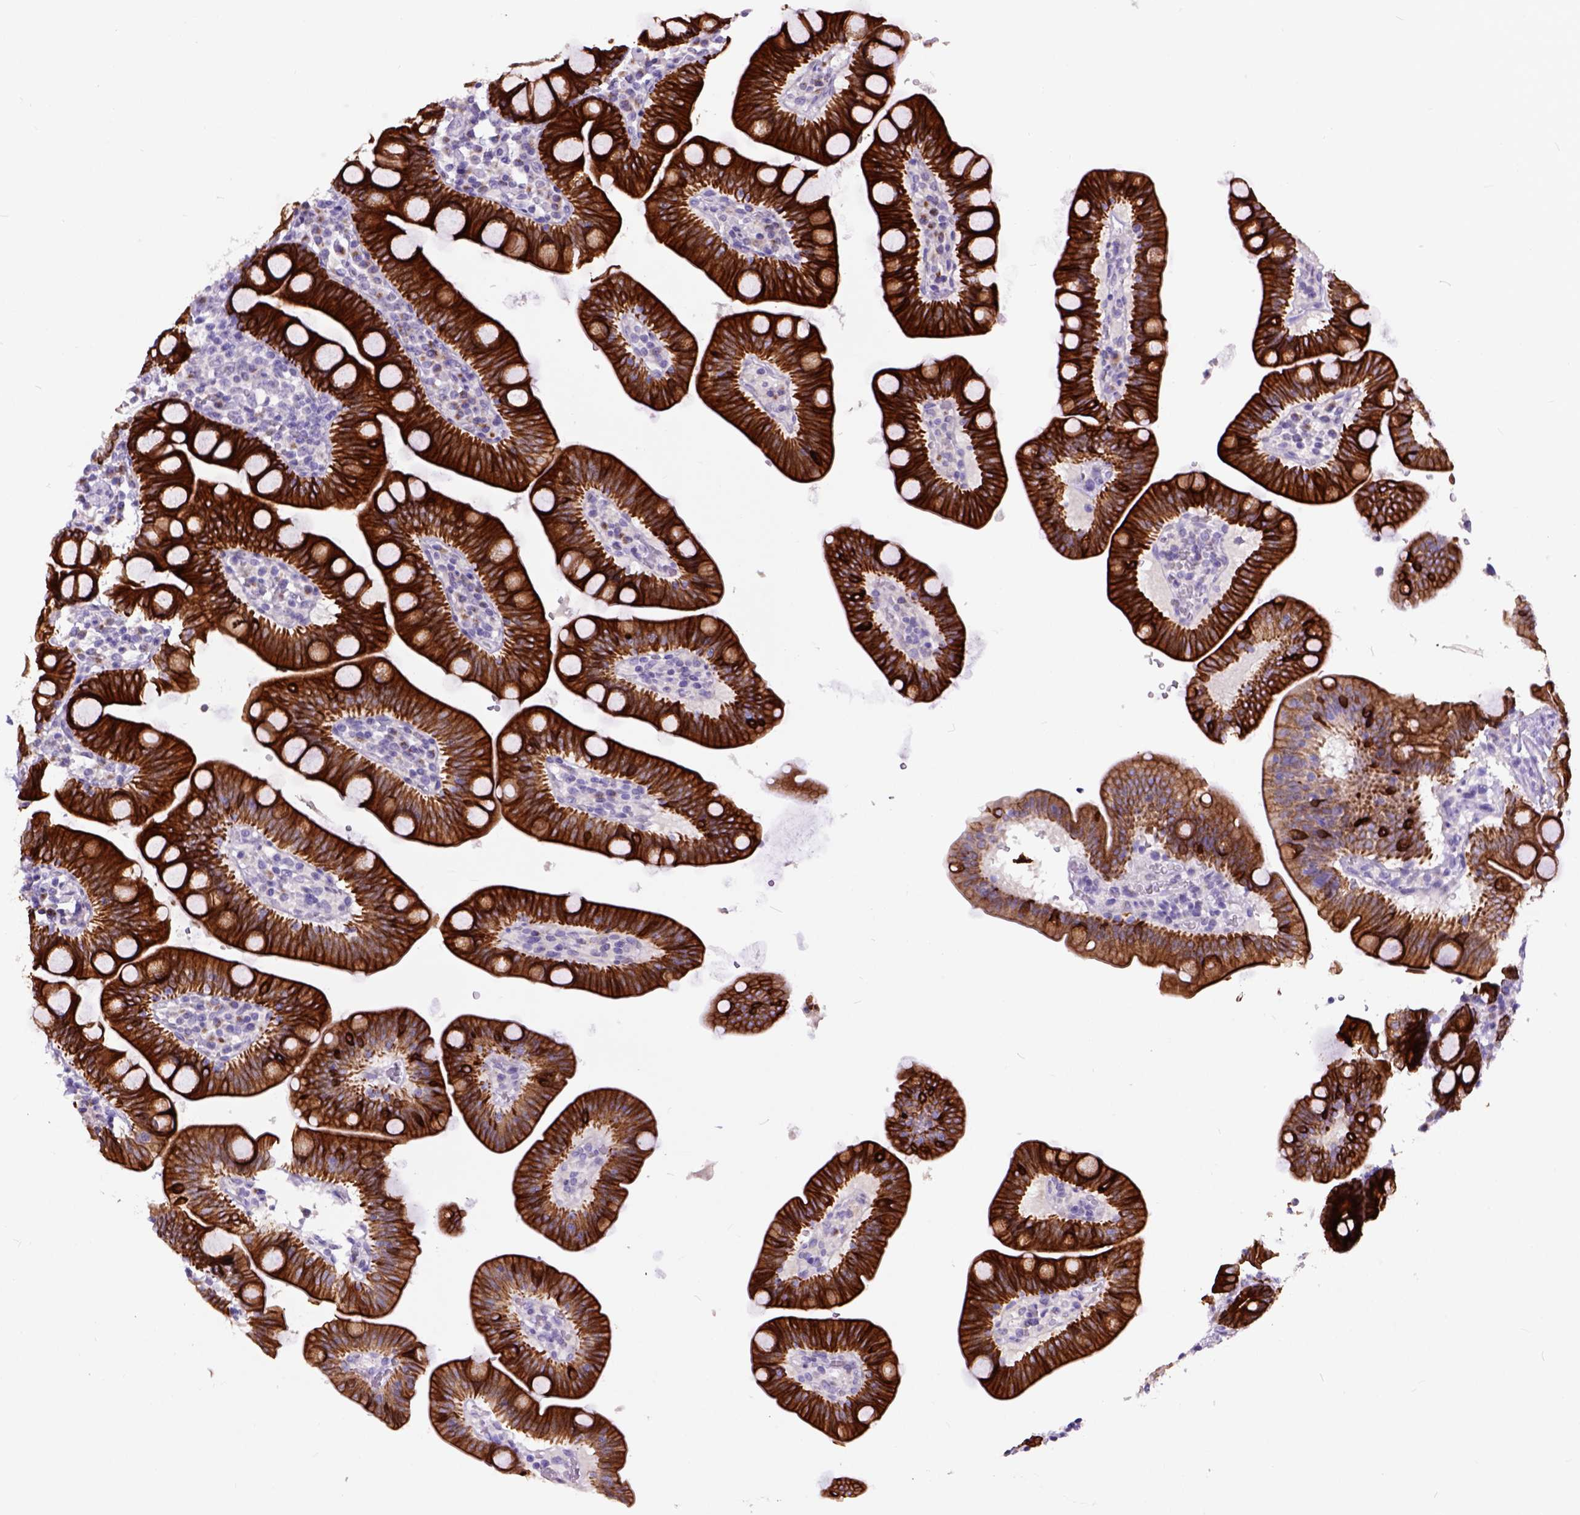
{"staining": {"intensity": "strong", "quantity": ">75%", "location": "cytoplasmic/membranous"}, "tissue": "duodenum", "cell_type": "Glandular cells", "image_type": "normal", "snomed": [{"axis": "morphology", "description": "Normal tissue, NOS"}, {"axis": "topography", "description": "Pancreas"}, {"axis": "topography", "description": "Duodenum"}], "caption": "An IHC histopathology image of normal tissue is shown. Protein staining in brown labels strong cytoplasmic/membranous positivity in duodenum within glandular cells.", "gene": "RAB25", "patient": {"sex": "male", "age": 59}}